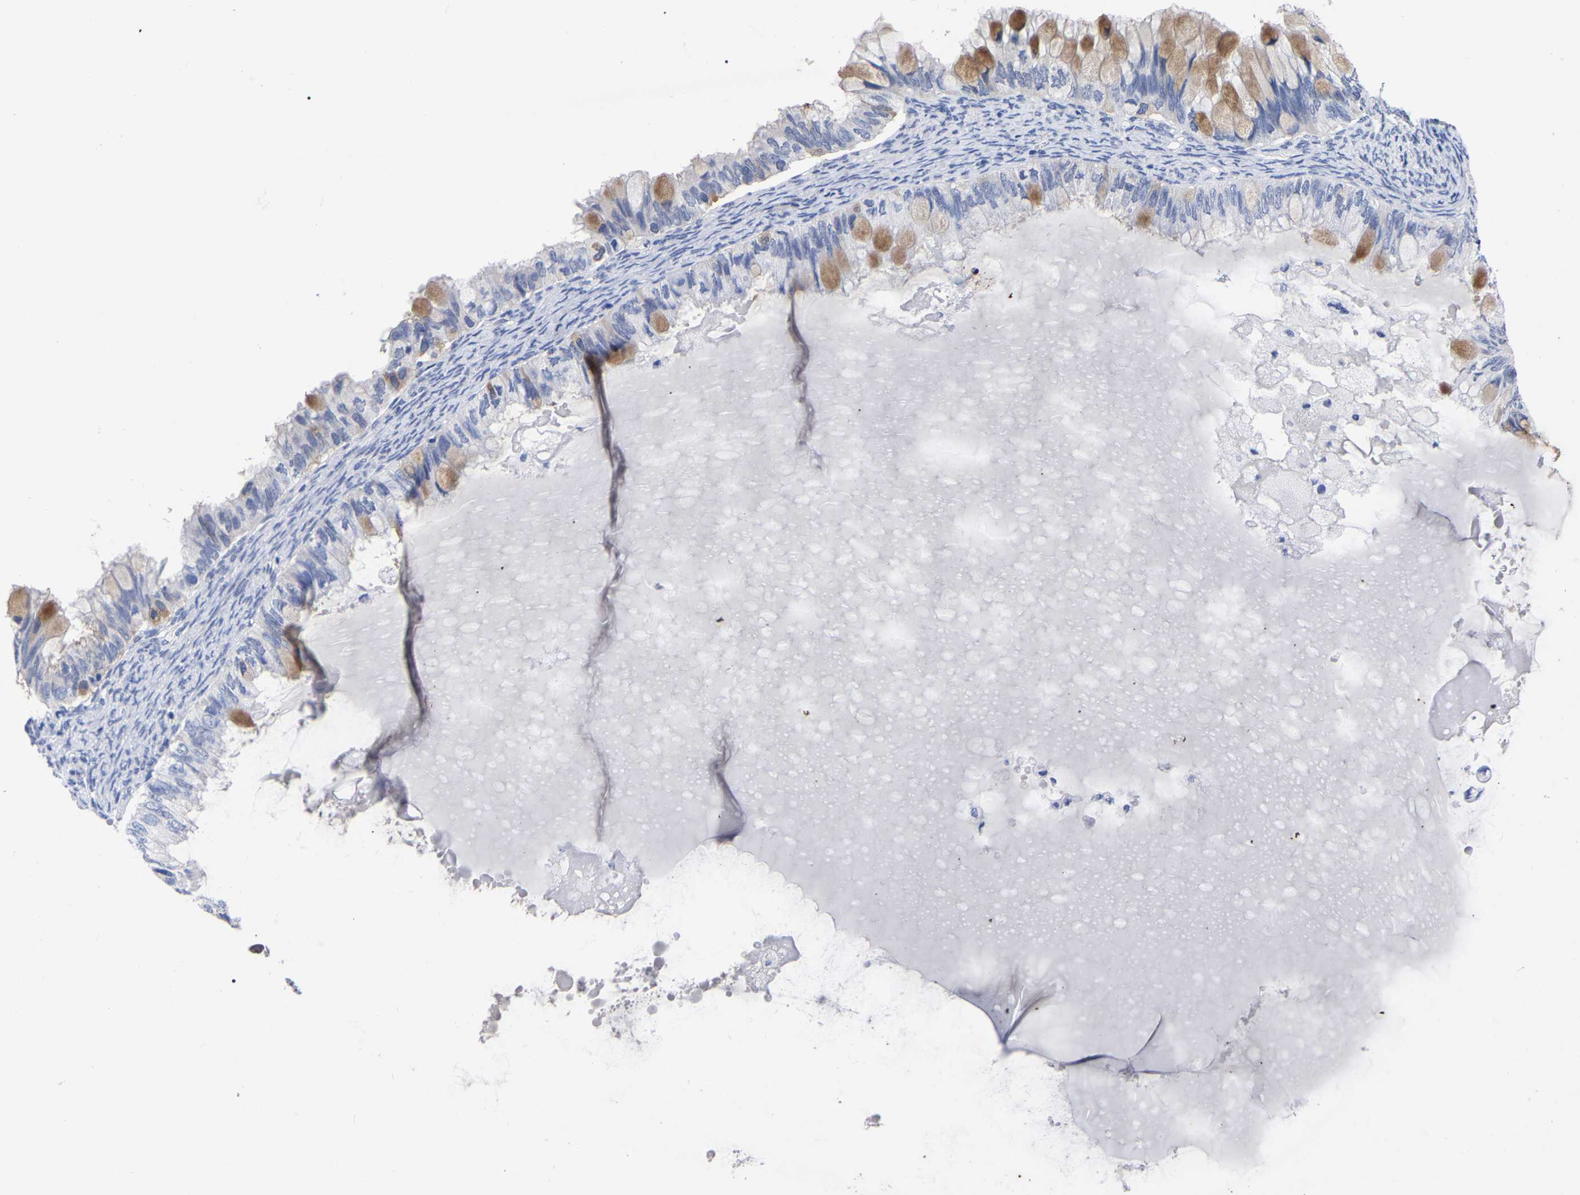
{"staining": {"intensity": "moderate", "quantity": "<25%", "location": "cytoplasmic/membranous"}, "tissue": "ovarian cancer", "cell_type": "Tumor cells", "image_type": "cancer", "snomed": [{"axis": "morphology", "description": "Cystadenocarcinoma, mucinous, NOS"}, {"axis": "topography", "description": "Ovary"}], "caption": "A low amount of moderate cytoplasmic/membranous staining is seen in about <25% of tumor cells in ovarian mucinous cystadenocarcinoma tissue.", "gene": "ANXA13", "patient": {"sex": "female", "age": 80}}